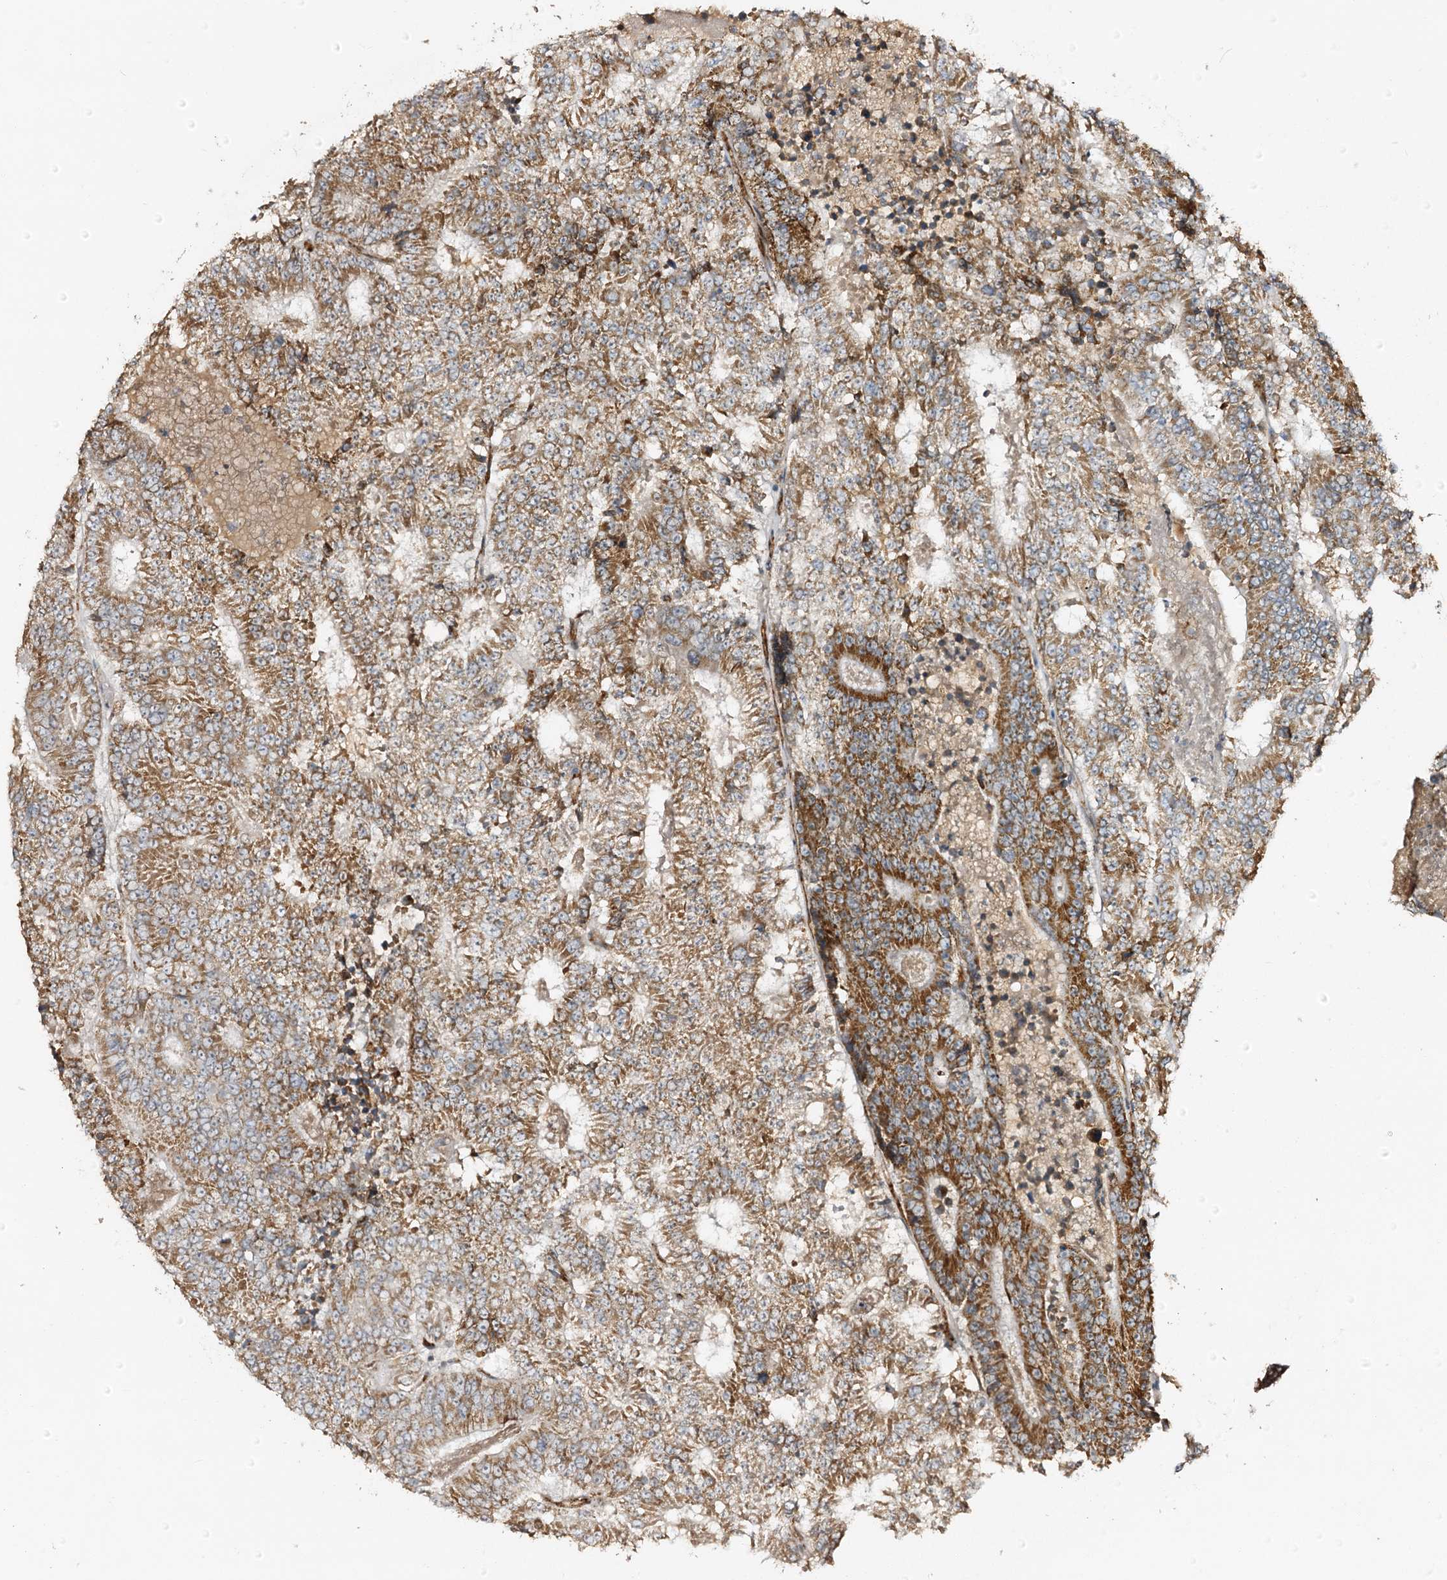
{"staining": {"intensity": "moderate", "quantity": ">75%", "location": "cytoplasmic/membranous"}, "tissue": "colorectal cancer", "cell_type": "Tumor cells", "image_type": "cancer", "snomed": [{"axis": "morphology", "description": "Adenocarcinoma, NOS"}, {"axis": "topography", "description": "Colon"}], "caption": "Protein staining of colorectal adenocarcinoma tissue shows moderate cytoplasmic/membranous staining in about >75% of tumor cells.", "gene": "CBR4", "patient": {"sex": "male", "age": 83}}